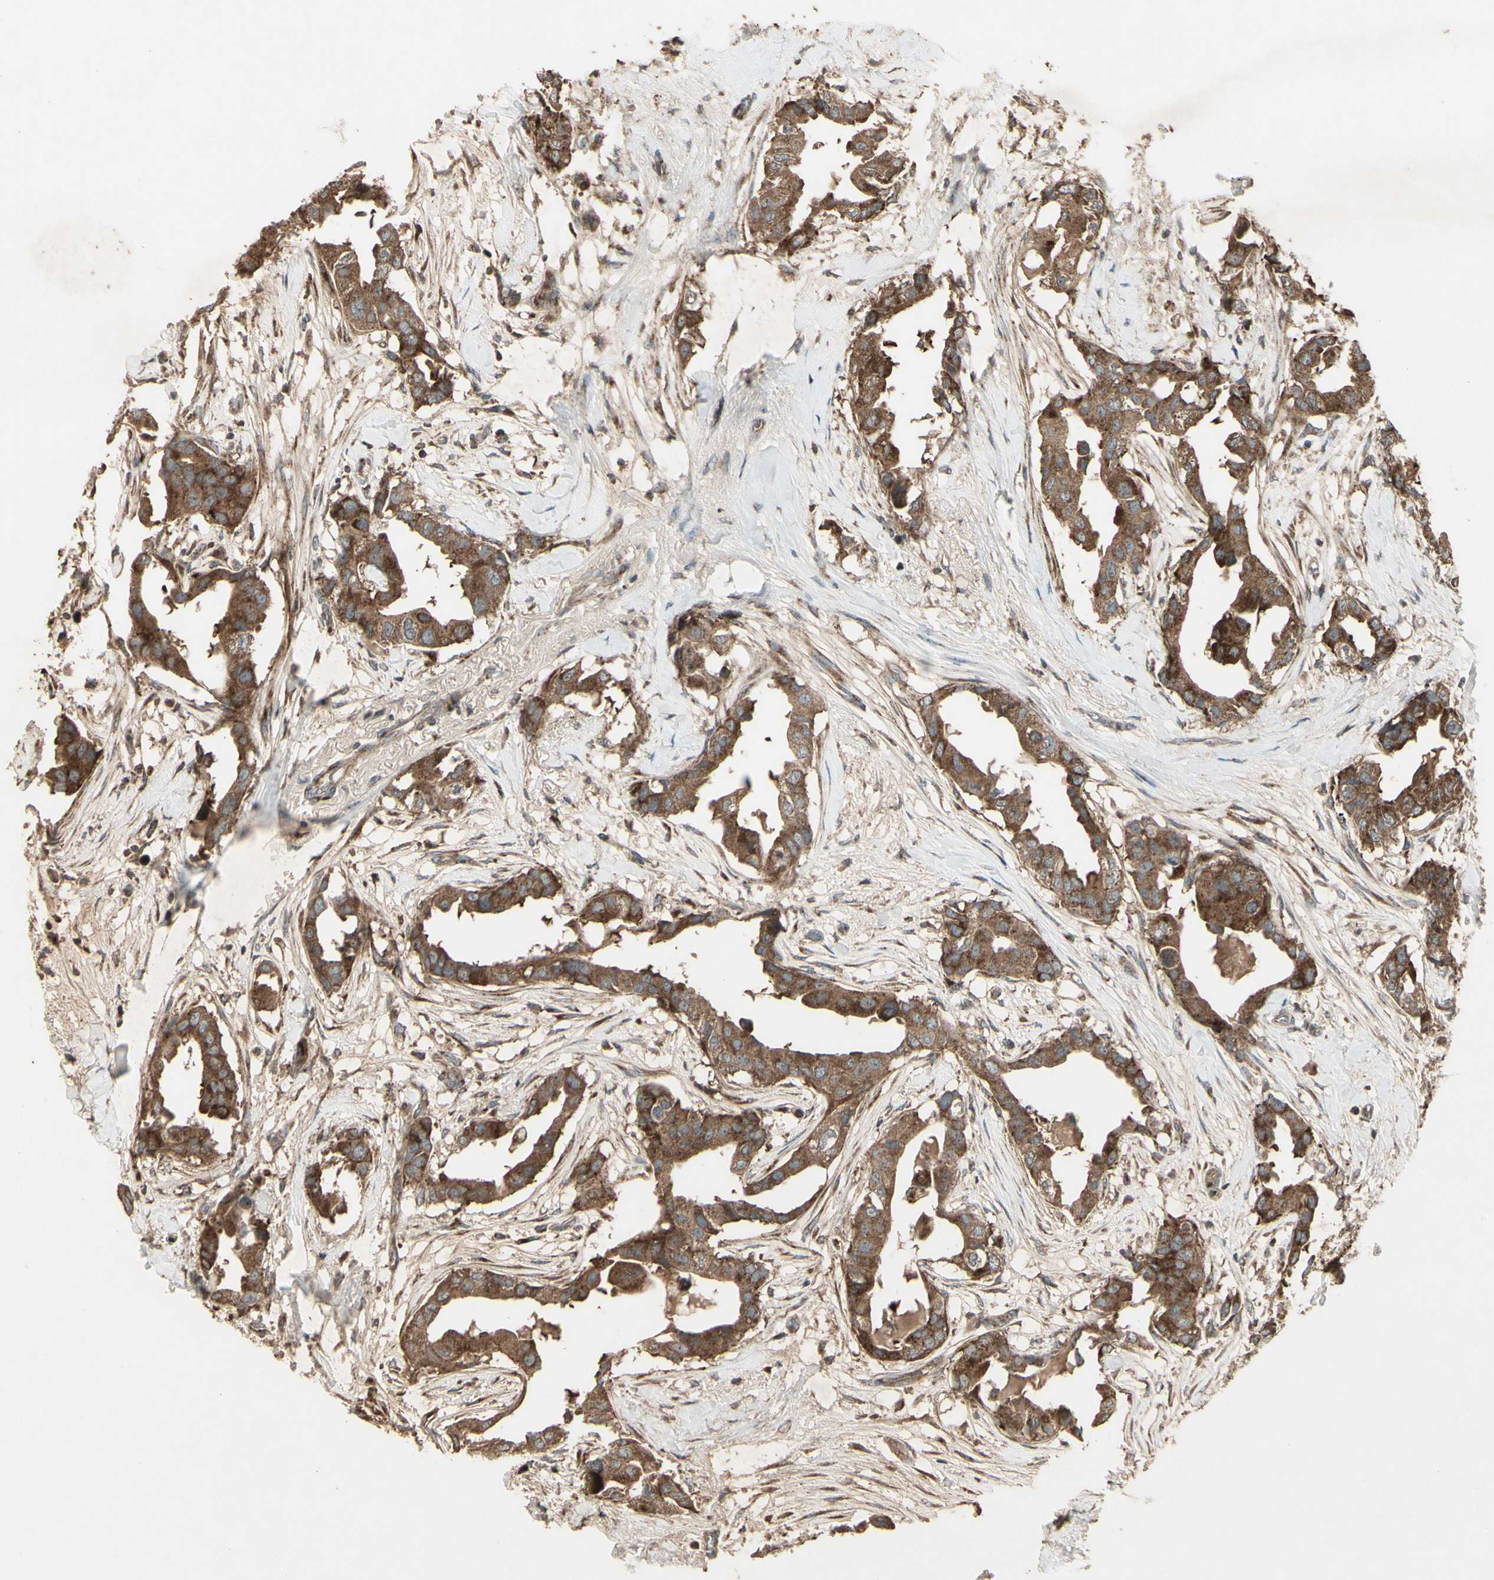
{"staining": {"intensity": "moderate", "quantity": ">75%", "location": "cytoplasmic/membranous"}, "tissue": "breast cancer", "cell_type": "Tumor cells", "image_type": "cancer", "snomed": [{"axis": "morphology", "description": "Duct carcinoma"}, {"axis": "topography", "description": "Breast"}], "caption": "Brown immunohistochemical staining in breast cancer demonstrates moderate cytoplasmic/membranous expression in about >75% of tumor cells.", "gene": "AP1G1", "patient": {"sex": "female", "age": 40}}